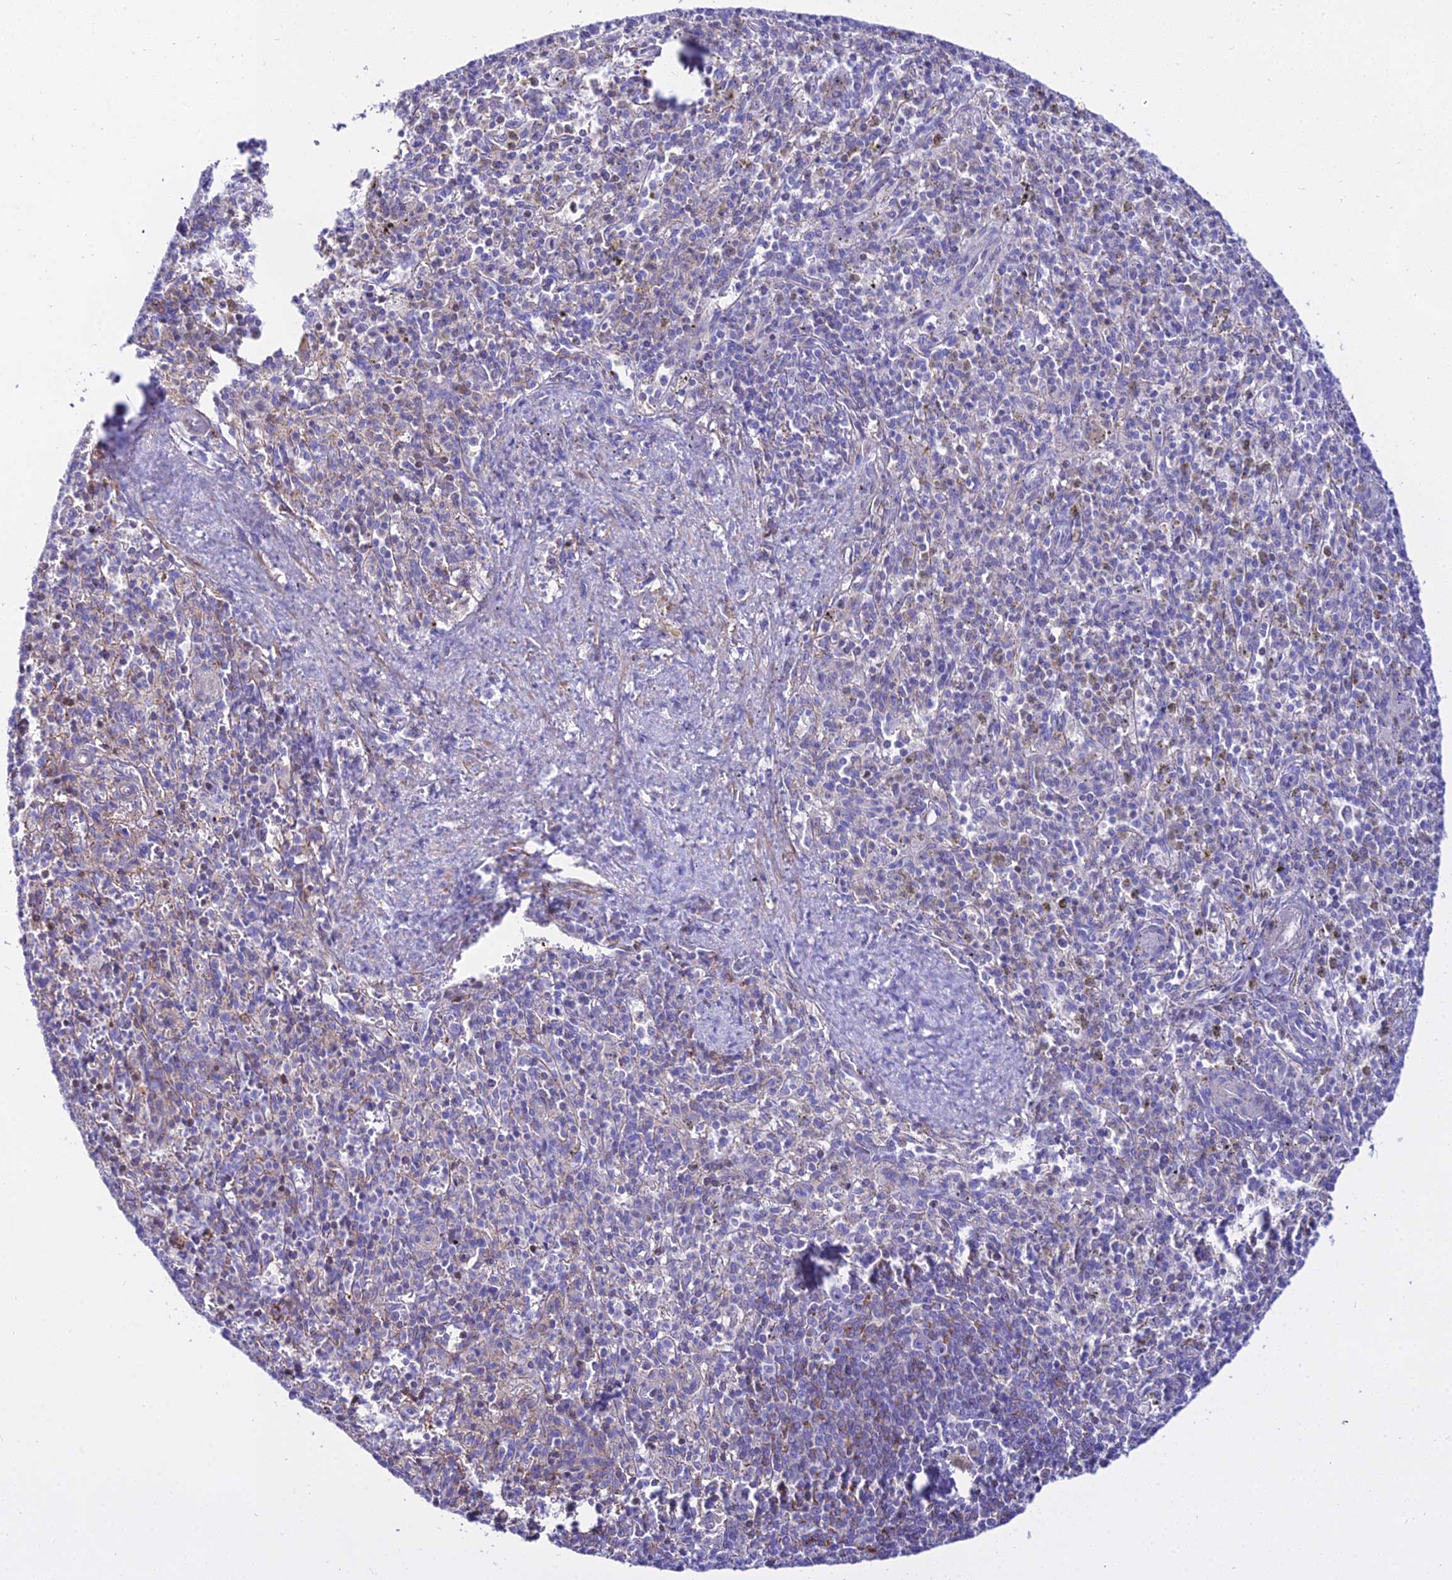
{"staining": {"intensity": "negative", "quantity": "none", "location": "none"}, "tissue": "spleen", "cell_type": "Cells in red pulp", "image_type": "normal", "snomed": [{"axis": "morphology", "description": "Normal tissue, NOS"}, {"axis": "topography", "description": "Spleen"}], "caption": "Immunohistochemistry (IHC) histopathology image of benign spleen: spleen stained with DAB (3,3'-diaminobenzidine) displays no significant protein expression in cells in red pulp.", "gene": "DLX1", "patient": {"sex": "male", "age": 72}}